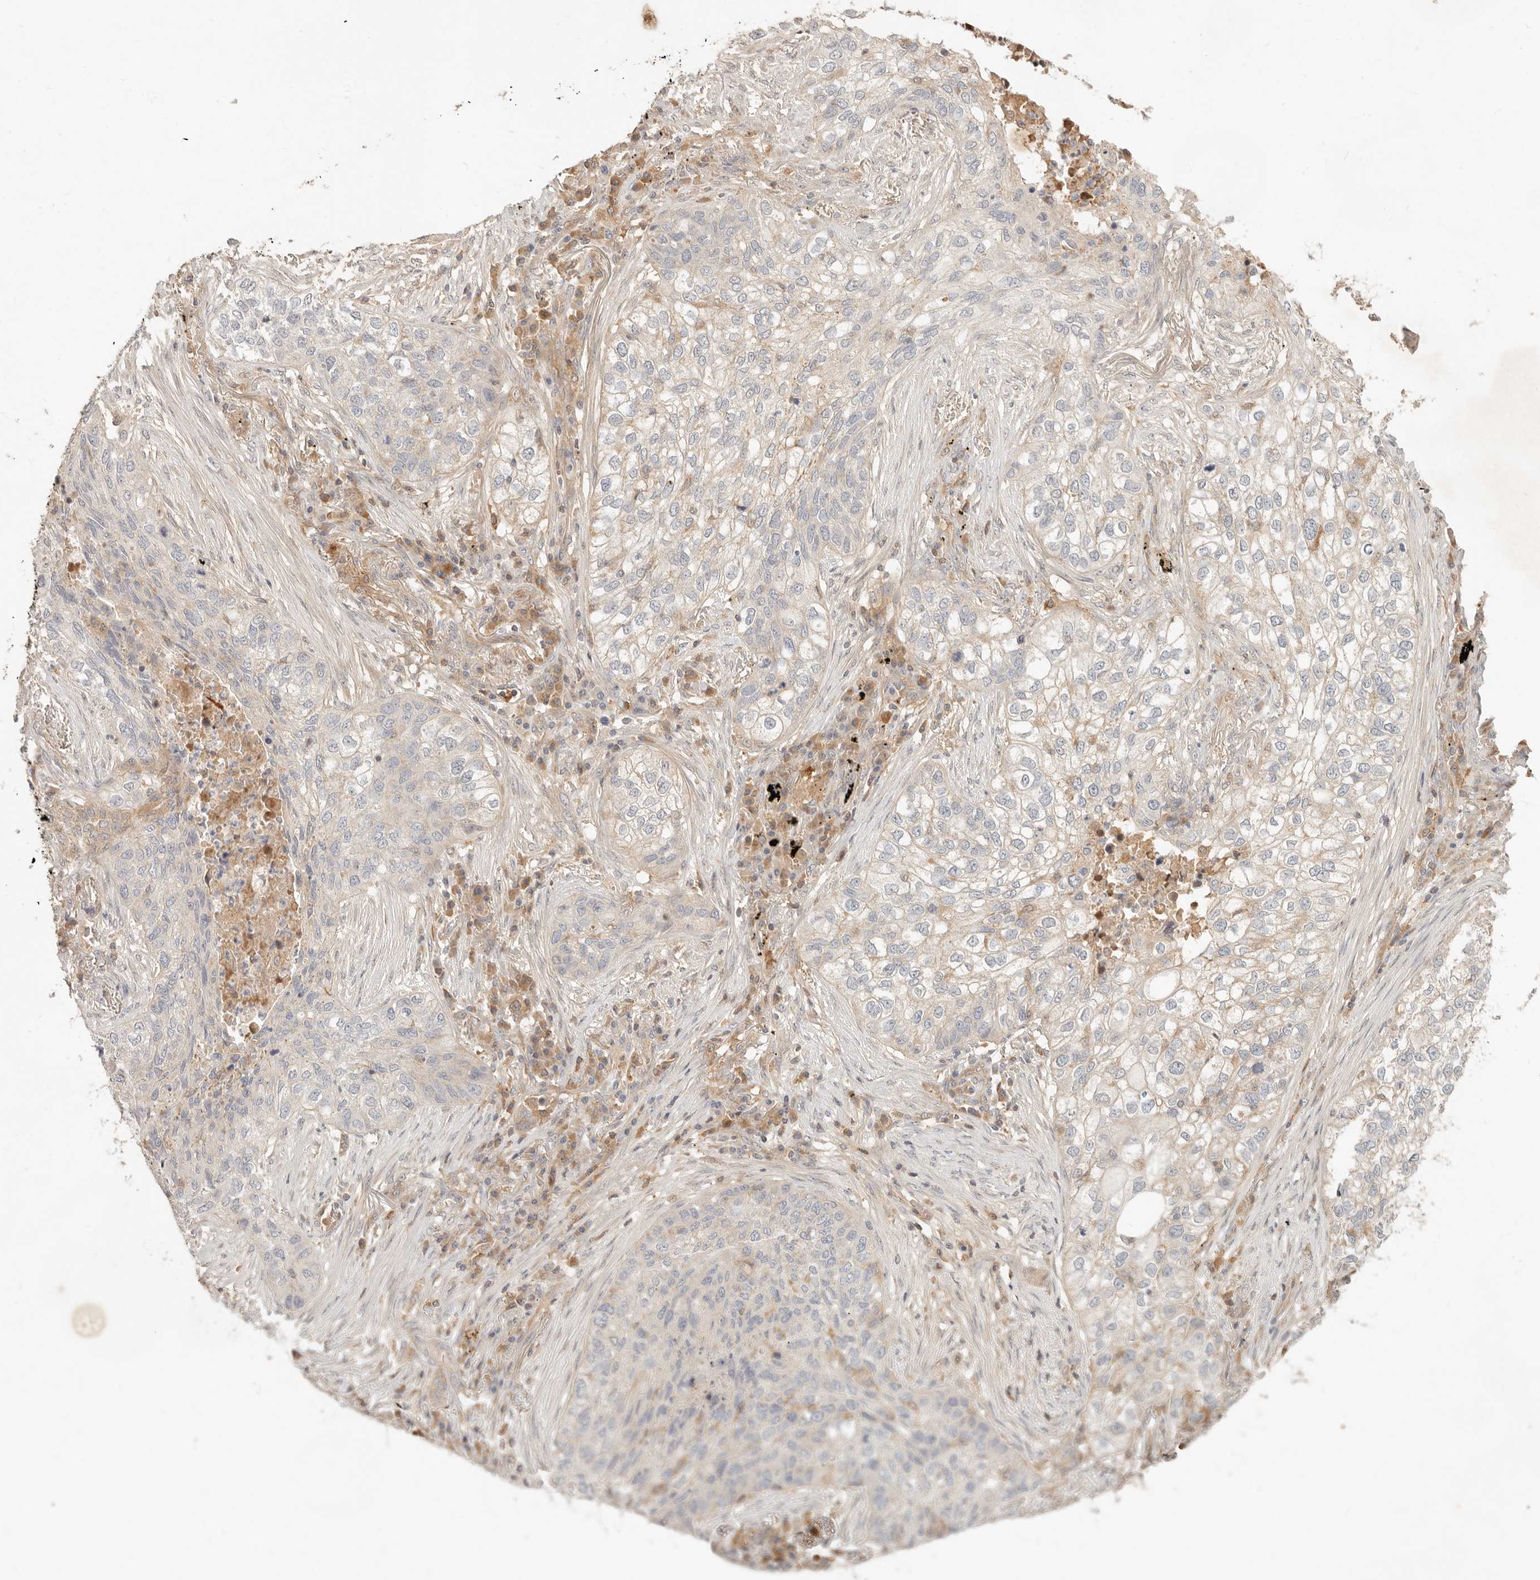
{"staining": {"intensity": "negative", "quantity": "none", "location": "none"}, "tissue": "lung cancer", "cell_type": "Tumor cells", "image_type": "cancer", "snomed": [{"axis": "morphology", "description": "Squamous cell carcinoma, NOS"}, {"axis": "topography", "description": "Lung"}], "caption": "Immunohistochemistry image of neoplastic tissue: human lung squamous cell carcinoma stained with DAB (3,3'-diaminobenzidine) shows no significant protein expression in tumor cells.", "gene": "NECAP2", "patient": {"sex": "female", "age": 63}}